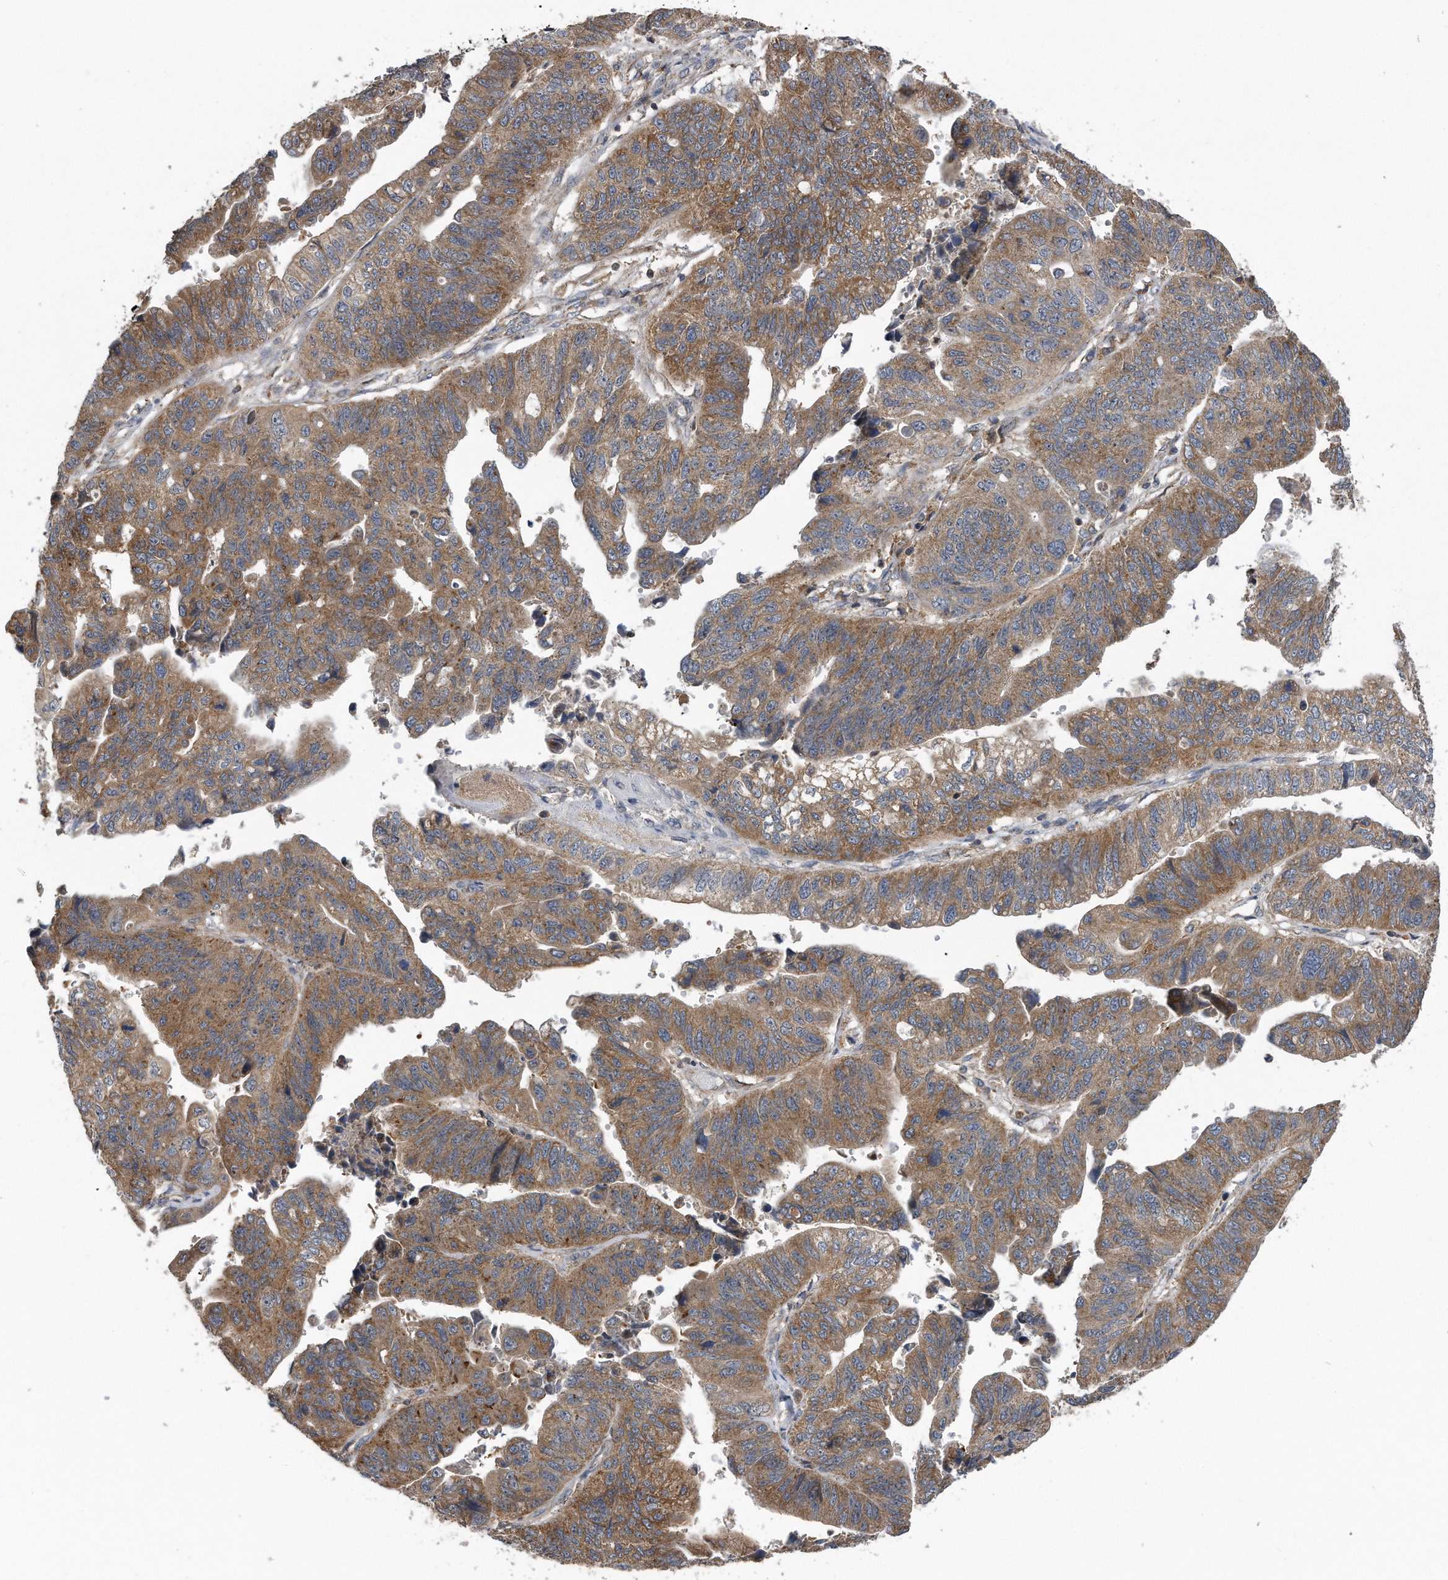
{"staining": {"intensity": "moderate", "quantity": ">75%", "location": "cytoplasmic/membranous"}, "tissue": "stomach cancer", "cell_type": "Tumor cells", "image_type": "cancer", "snomed": [{"axis": "morphology", "description": "Adenocarcinoma, NOS"}, {"axis": "topography", "description": "Stomach"}], "caption": "A photomicrograph showing moderate cytoplasmic/membranous staining in approximately >75% of tumor cells in stomach cancer (adenocarcinoma), as visualized by brown immunohistochemical staining.", "gene": "ALPK2", "patient": {"sex": "male", "age": 59}}